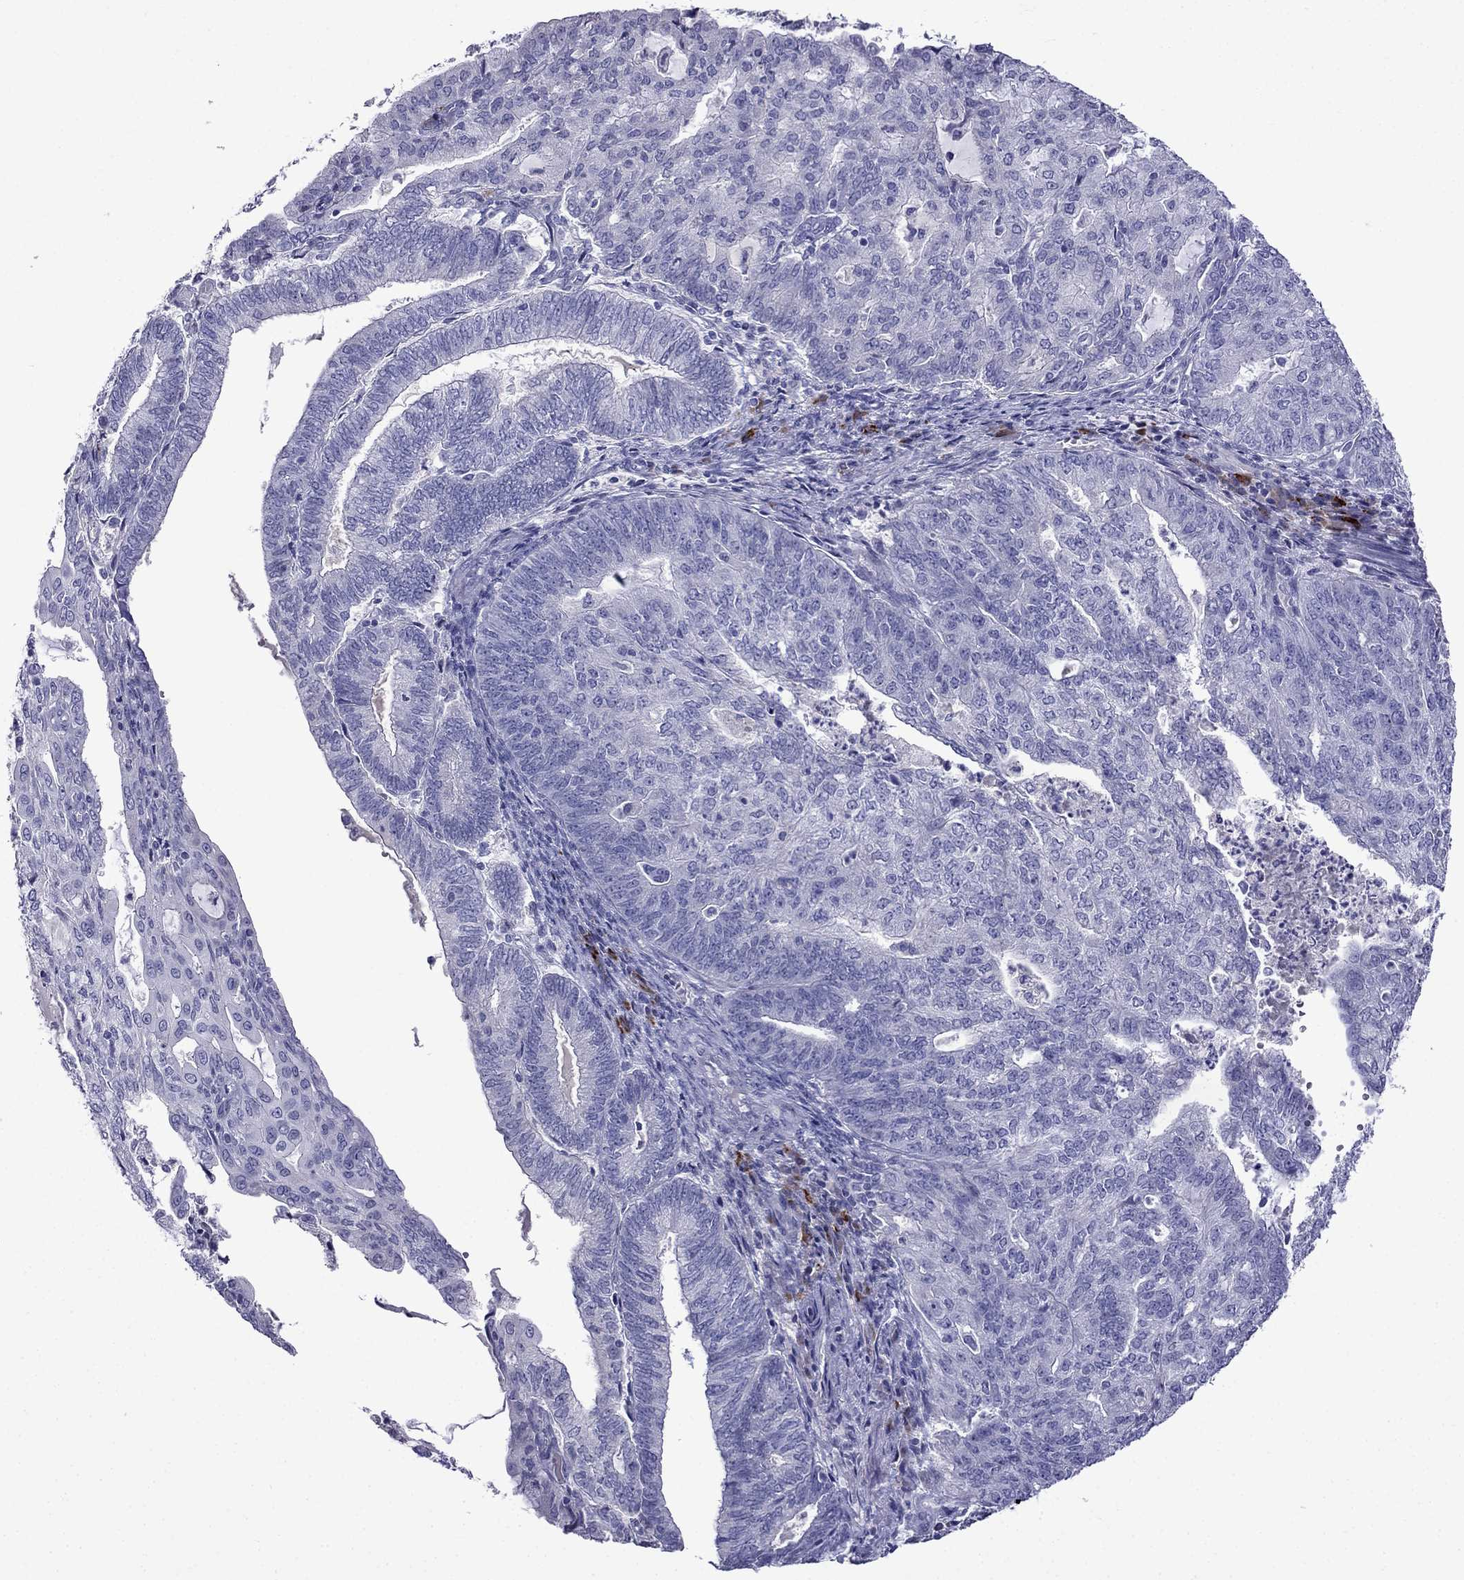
{"staining": {"intensity": "negative", "quantity": "none", "location": "none"}, "tissue": "endometrial cancer", "cell_type": "Tumor cells", "image_type": "cancer", "snomed": [{"axis": "morphology", "description": "Adenocarcinoma, NOS"}, {"axis": "topography", "description": "Endometrium"}], "caption": "Protein analysis of adenocarcinoma (endometrial) demonstrates no significant staining in tumor cells.", "gene": "PATE1", "patient": {"sex": "female", "age": 82}}